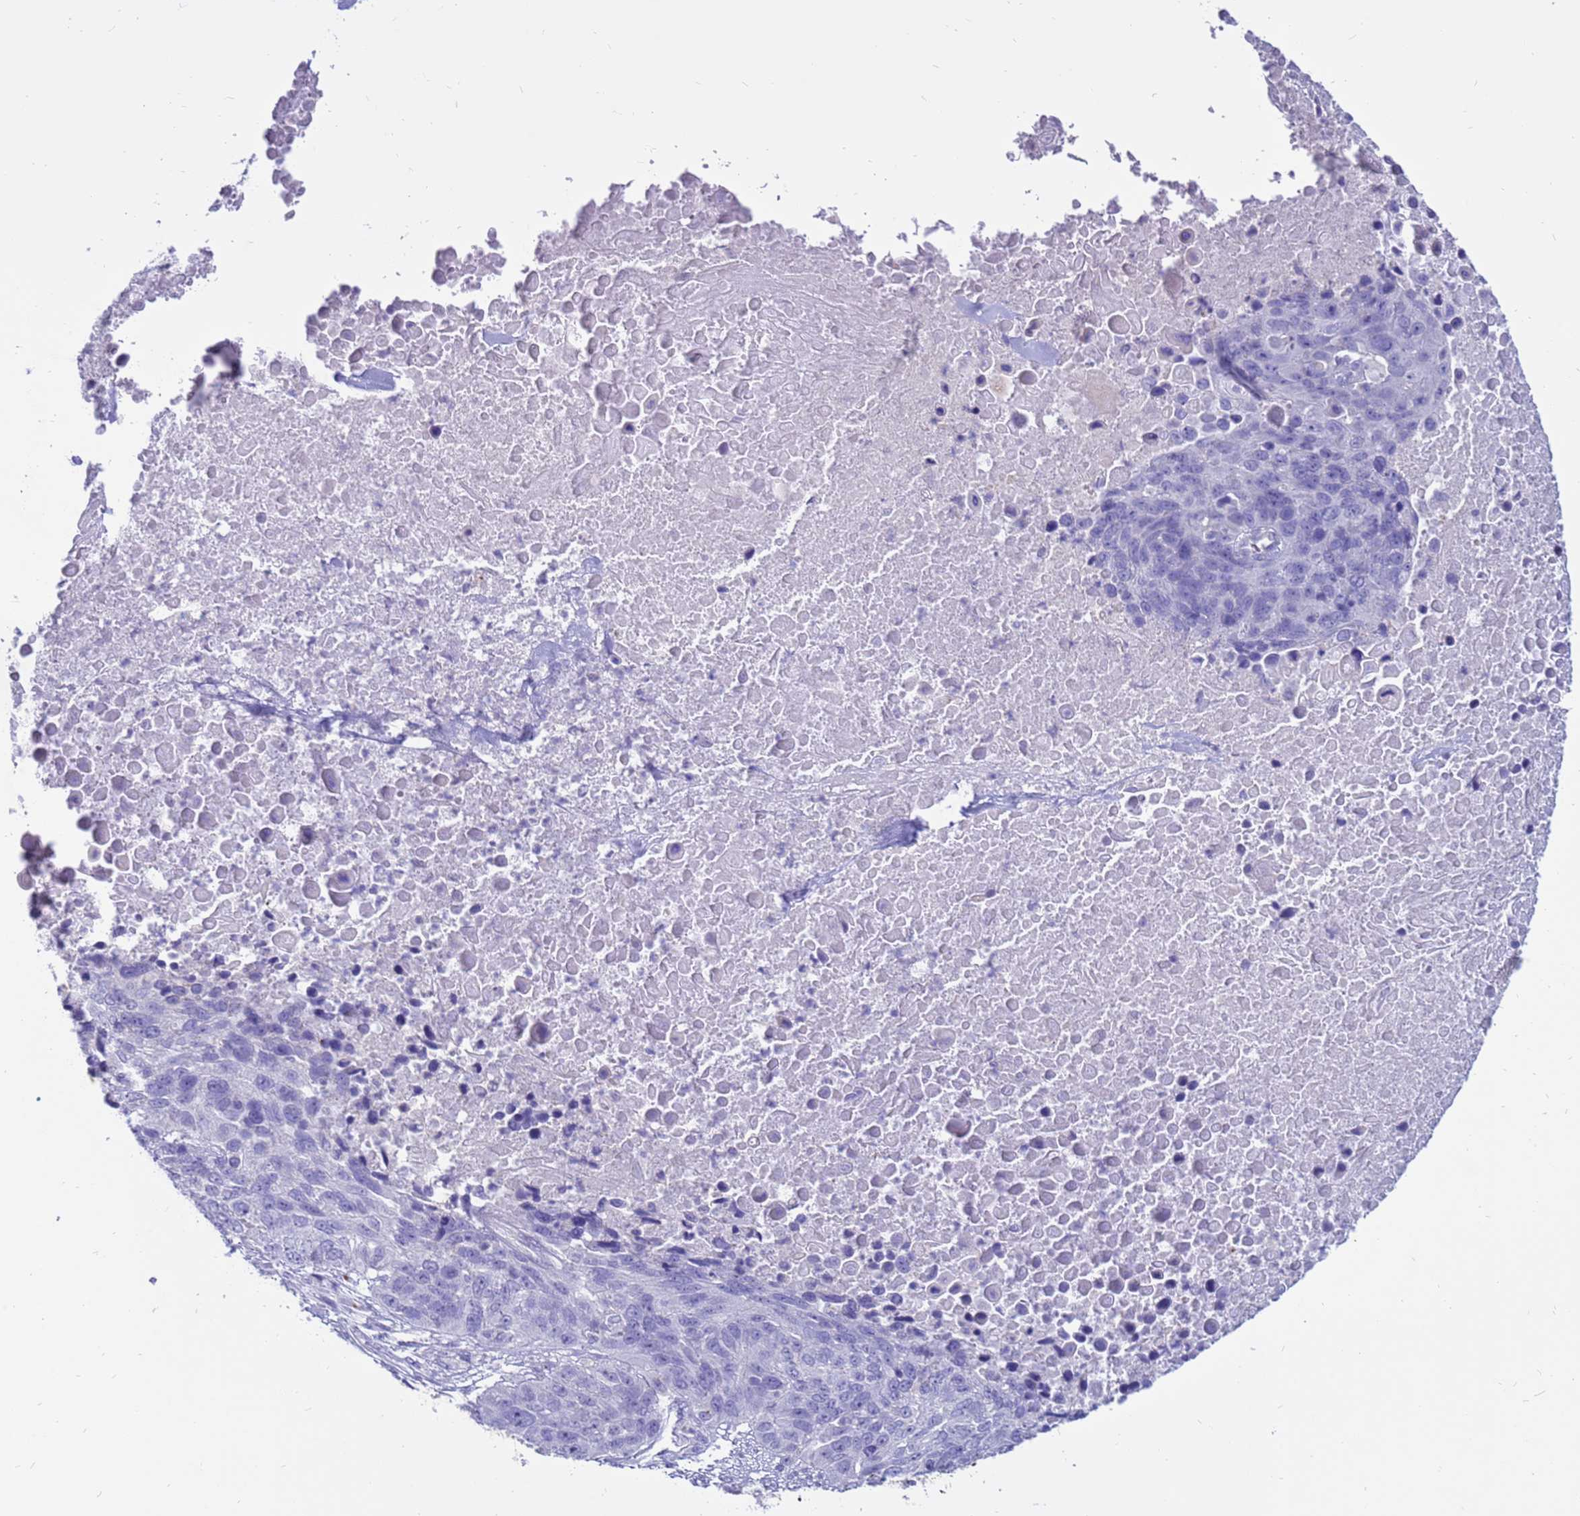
{"staining": {"intensity": "negative", "quantity": "none", "location": "none"}, "tissue": "lung cancer", "cell_type": "Tumor cells", "image_type": "cancer", "snomed": [{"axis": "morphology", "description": "Normal tissue, NOS"}, {"axis": "morphology", "description": "Squamous cell carcinoma, NOS"}, {"axis": "topography", "description": "Lymph node"}, {"axis": "topography", "description": "Lung"}], "caption": "High magnification brightfield microscopy of lung squamous cell carcinoma stained with DAB (3,3'-diaminobenzidine) (brown) and counterstained with hematoxylin (blue): tumor cells show no significant staining.", "gene": "PDE10A", "patient": {"sex": "male", "age": 66}}